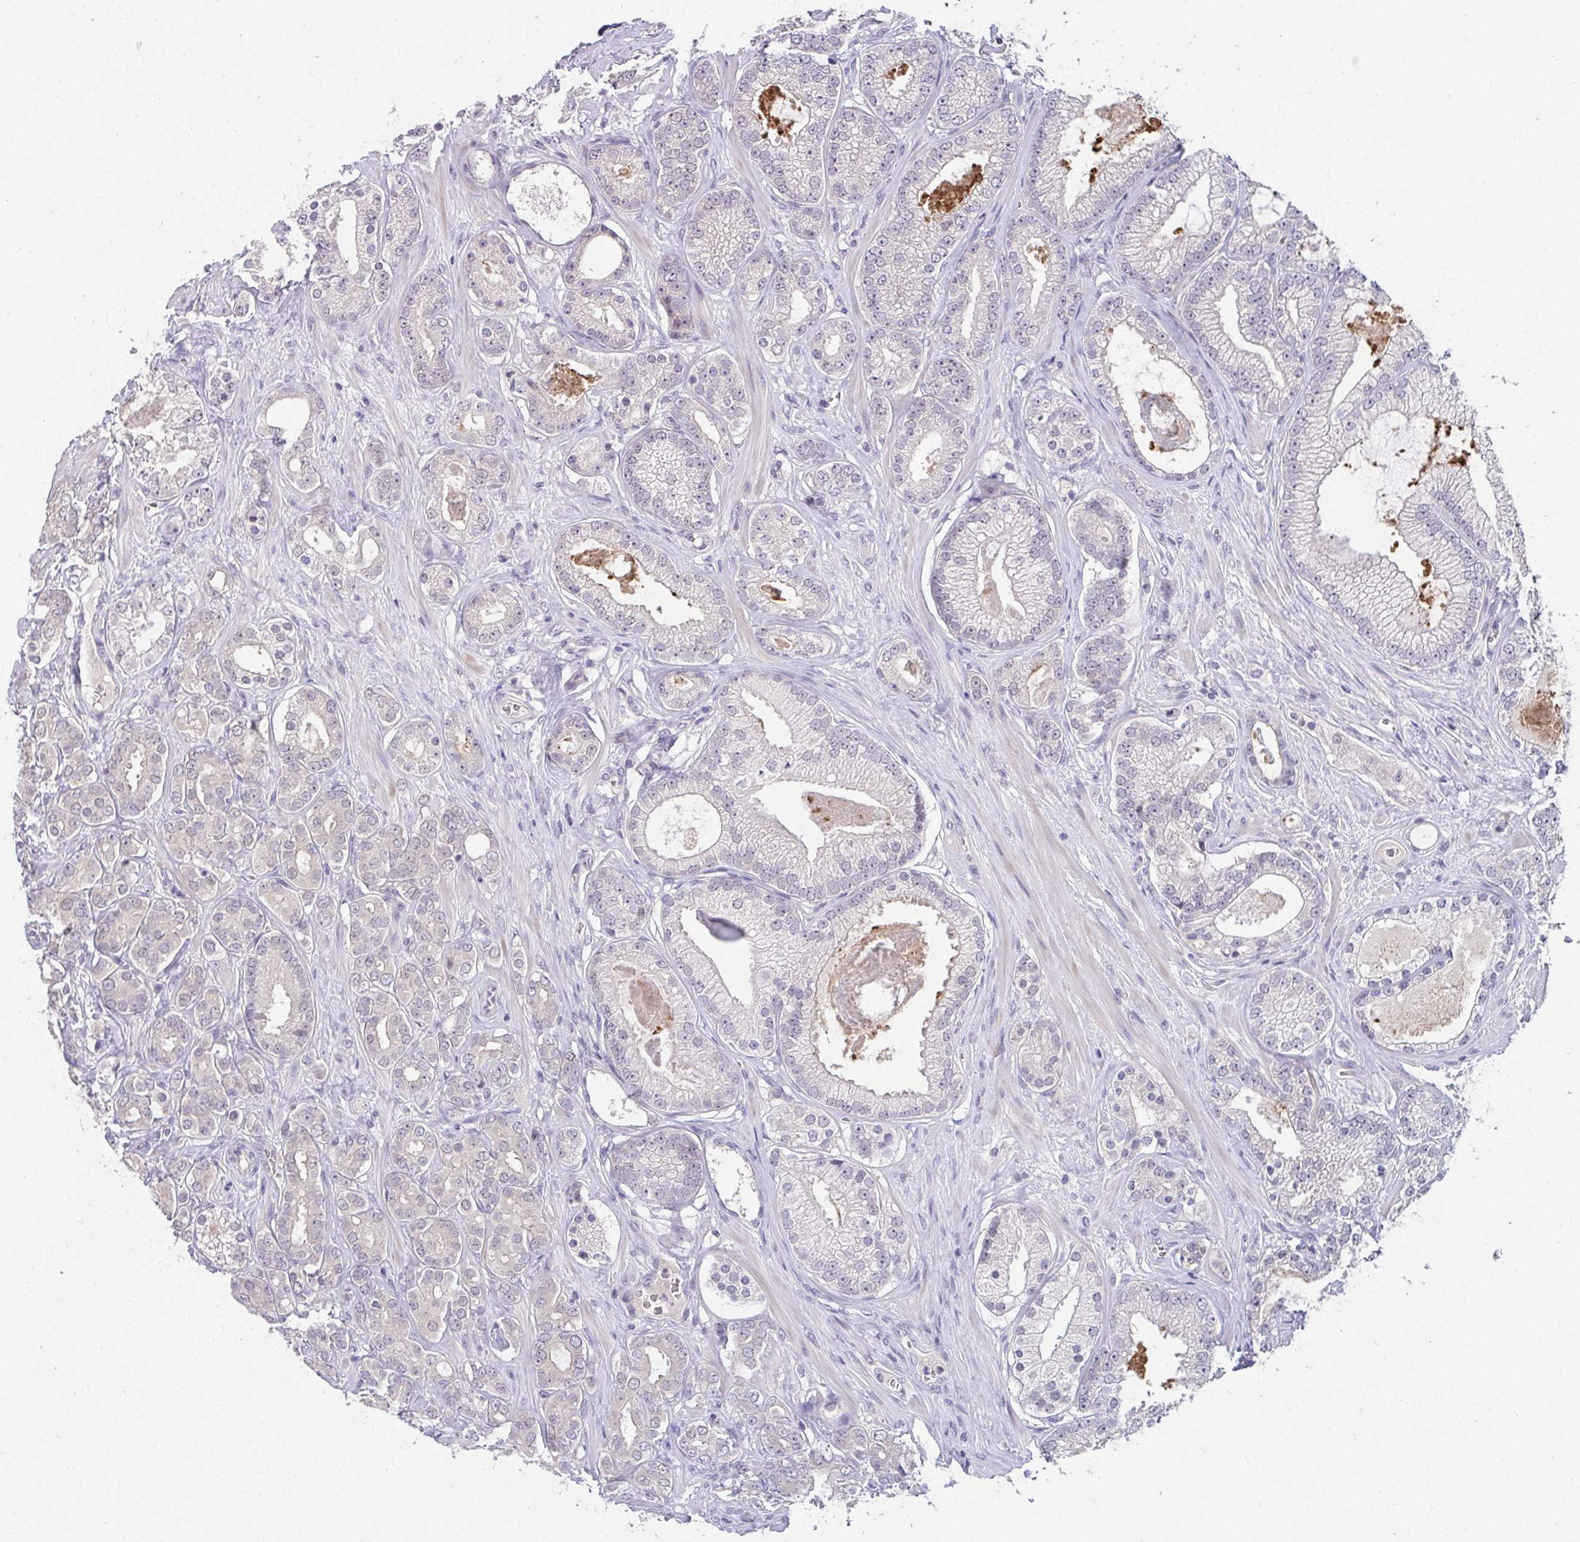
{"staining": {"intensity": "negative", "quantity": "none", "location": "none"}, "tissue": "prostate cancer", "cell_type": "Tumor cells", "image_type": "cancer", "snomed": [{"axis": "morphology", "description": "Adenocarcinoma, High grade"}, {"axis": "topography", "description": "Prostate"}], "caption": "Immunohistochemical staining of human high-grade adenocarcinoma (prostate) shows no significant expression in tumor cells.", "gene": "GLTPD2", "patient": {"sex": "male", "age": 66}}